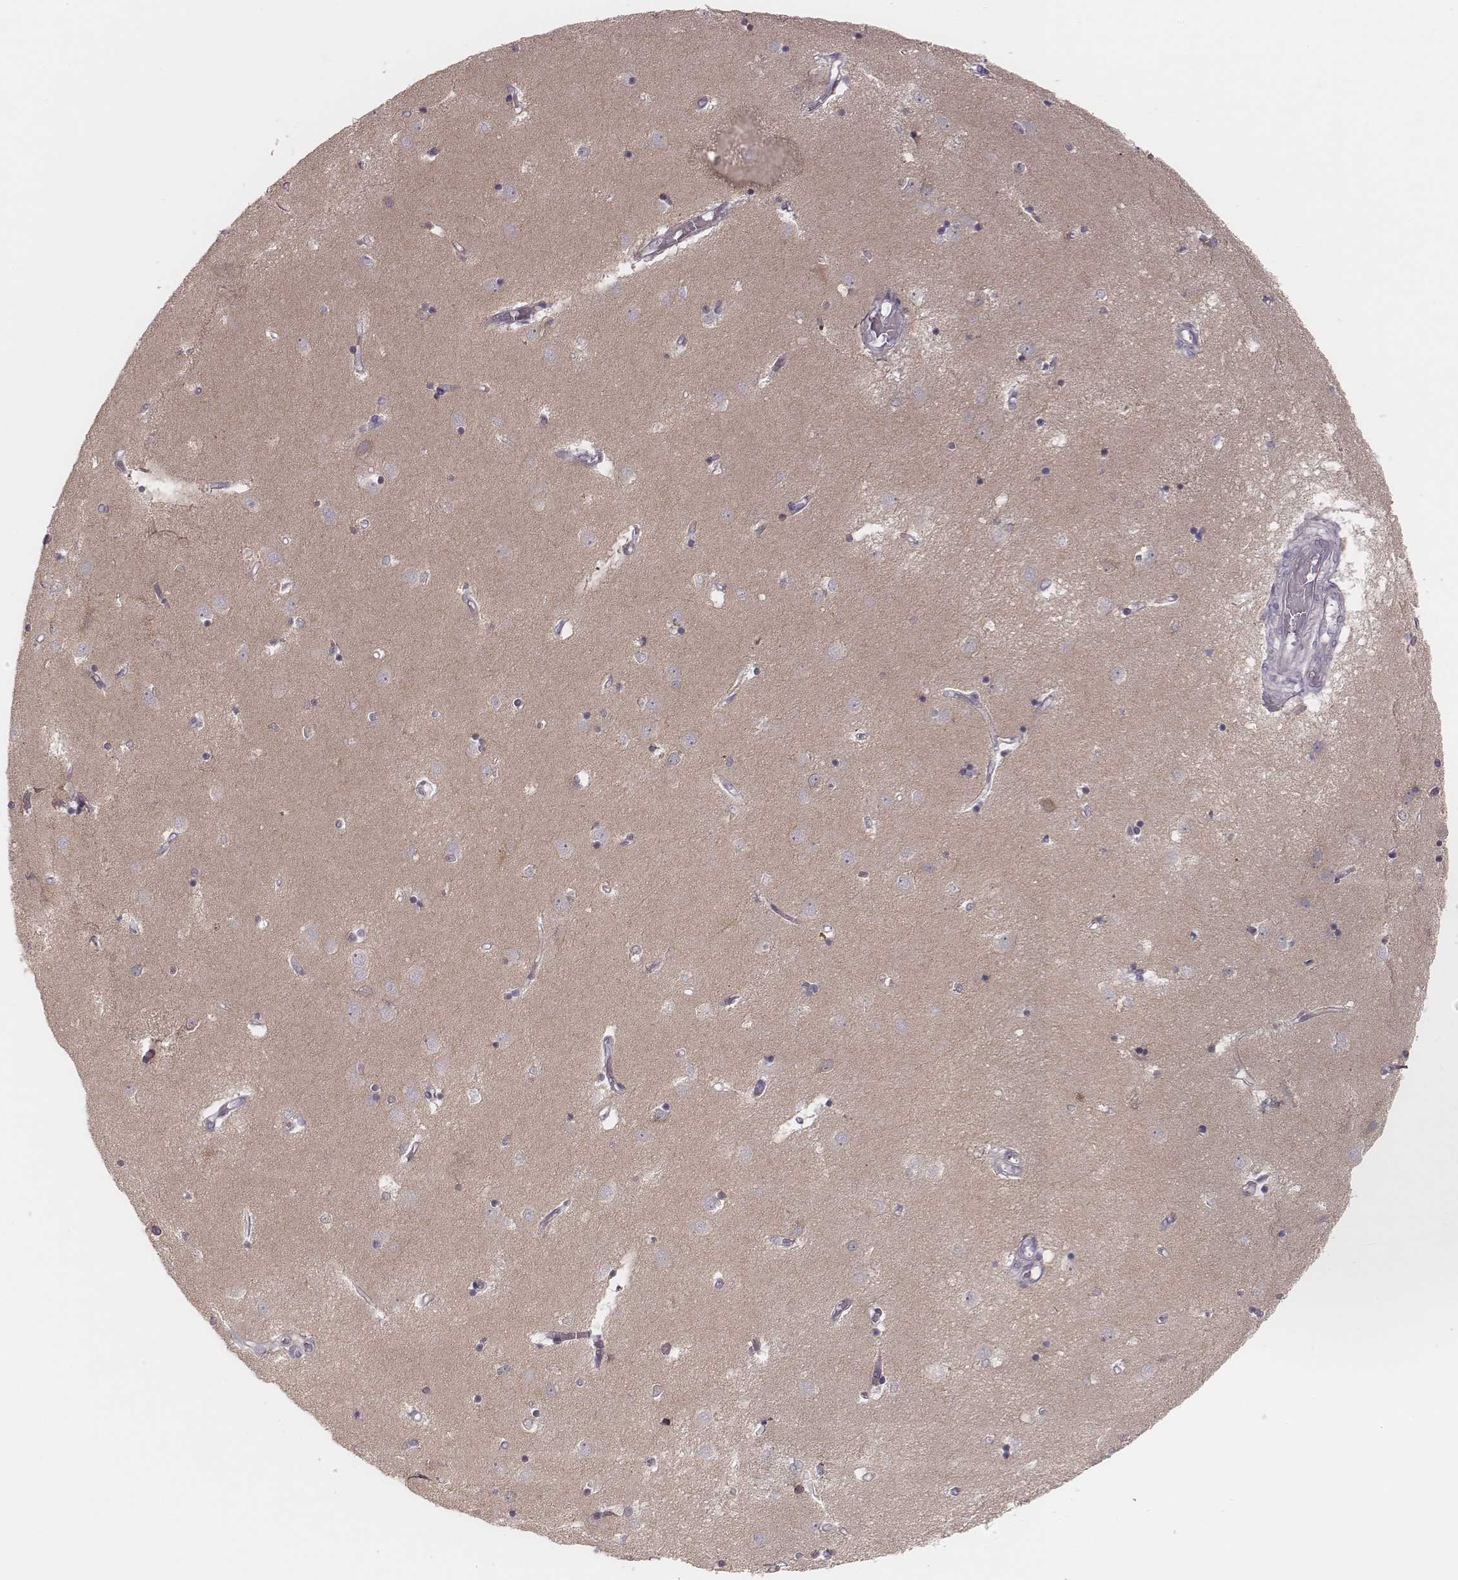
{"staining": {"intensity": "negative", "quantity": "none", "location": "none"}, "tissue": "caudate", "cell_type": "Glial cells", "image_type": "normal", "snomed": [{"axis": "morphology", "description": "Normal tissue, NOS"}, {"axis": "topography", "description": "Lateral ventricle wall"}], "caption": "An image of caudate stained for a protein shows no brown staining in glial cells. (DAB IHC visualized using brightfield microscopy, high magnification).", "gene": "KIF5C", "patient": {"sex": "male", "age": 54}}